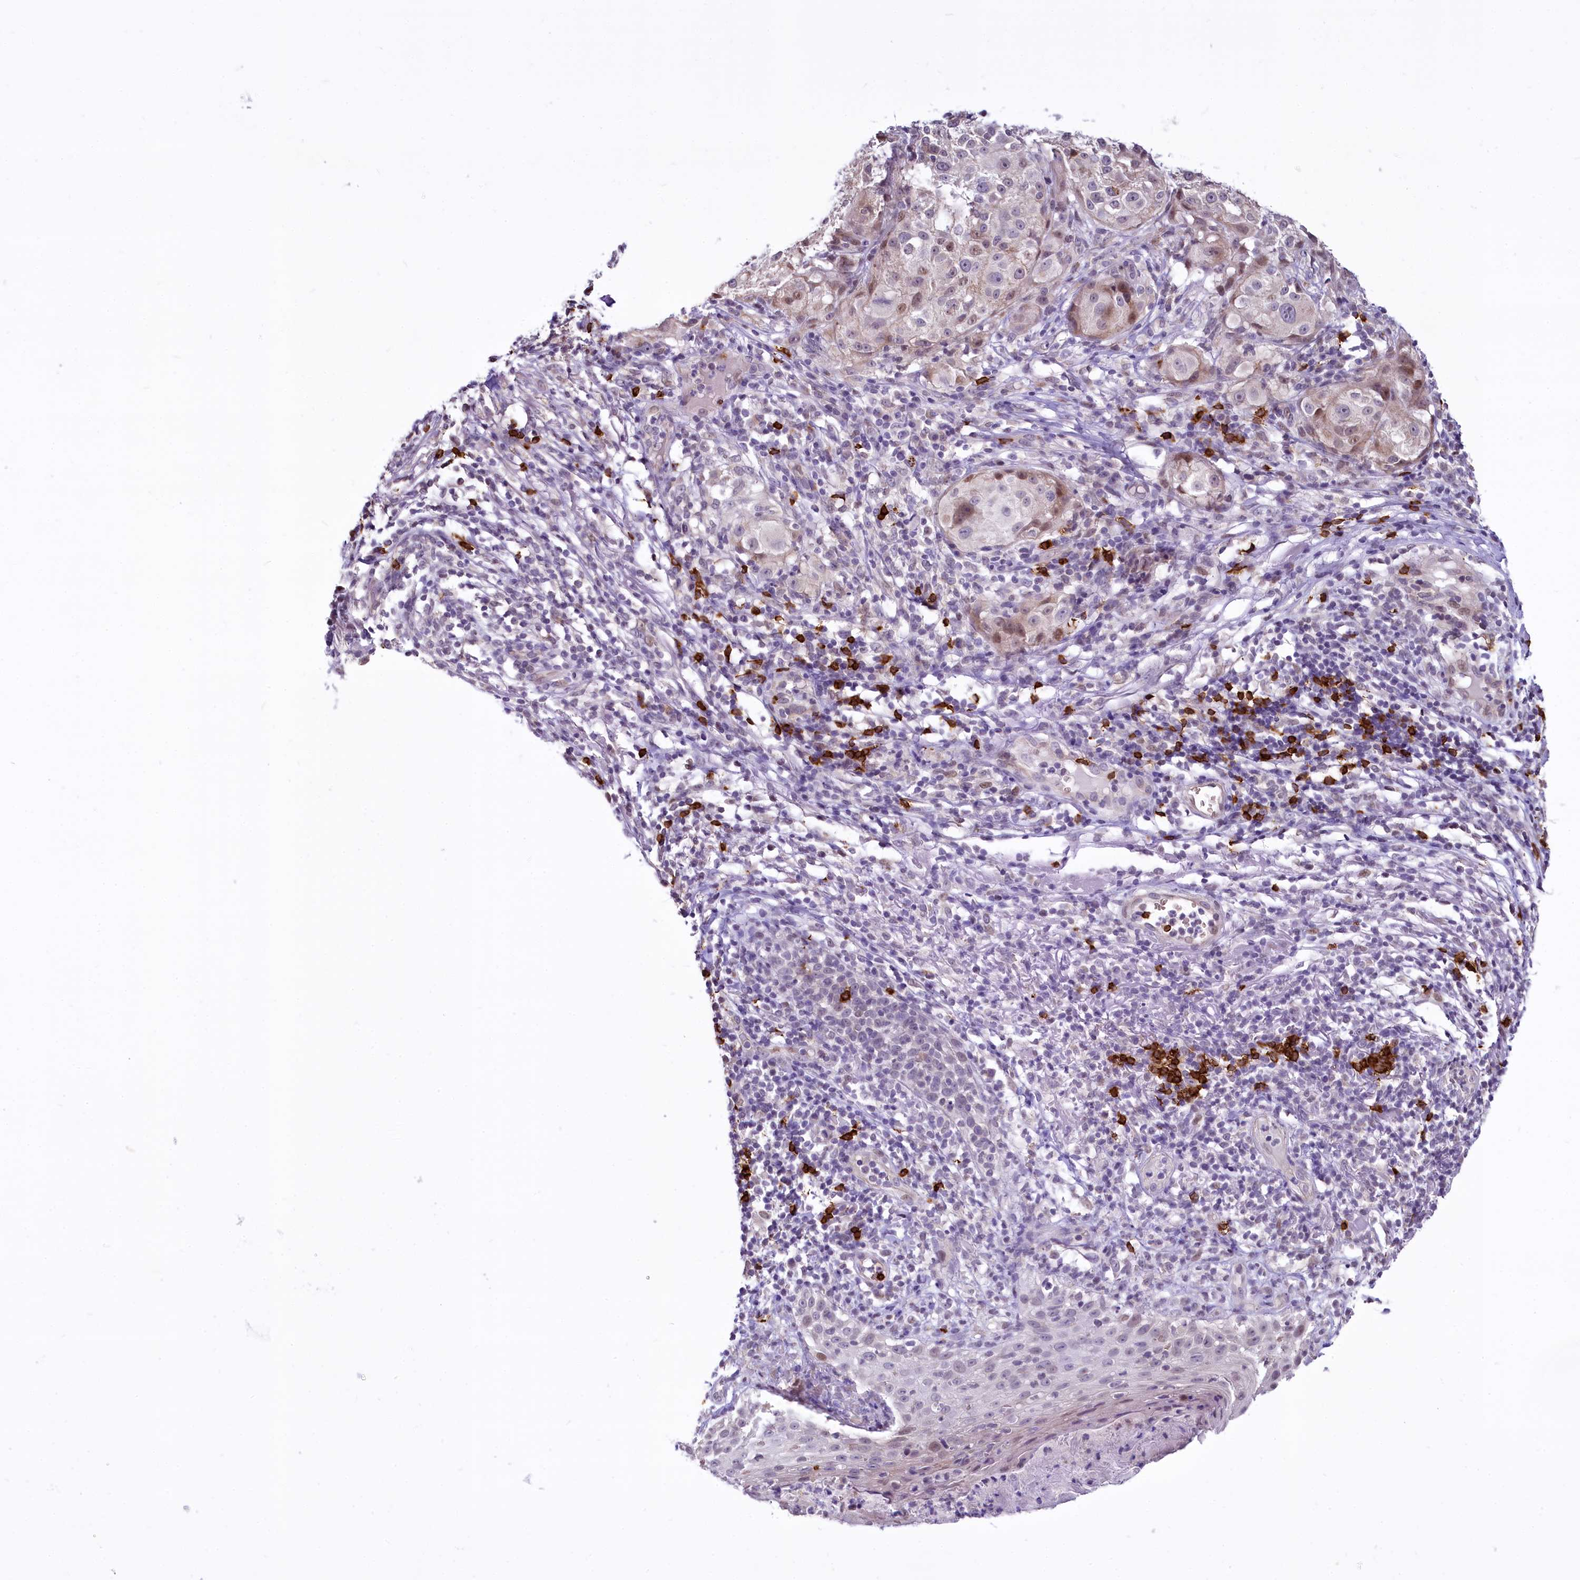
{"staining": {"intensity": "weak", "quantity": "<25%", "location": "cytoplasmic/membranous"}, "tissue": "melanoma", "cell_type": "Tumor cells", "image_type": "cancer", "snomed": [{"axis": "morphology", "description": "Necrosis, NOS"}, {"axis": "morphology", "description": "Malignant melanoma, NOS"}, {"axis": "topography", "description": "Skin"}], "caption": "Malignant melanoma was stained to show a protein in brown. There is no significant positivity in tumor cells. (DAB IHC visualized using brightfield microscopy, high magnification).", "gene": "BANK1", "patient": {"sex": "female", "age": 87}}